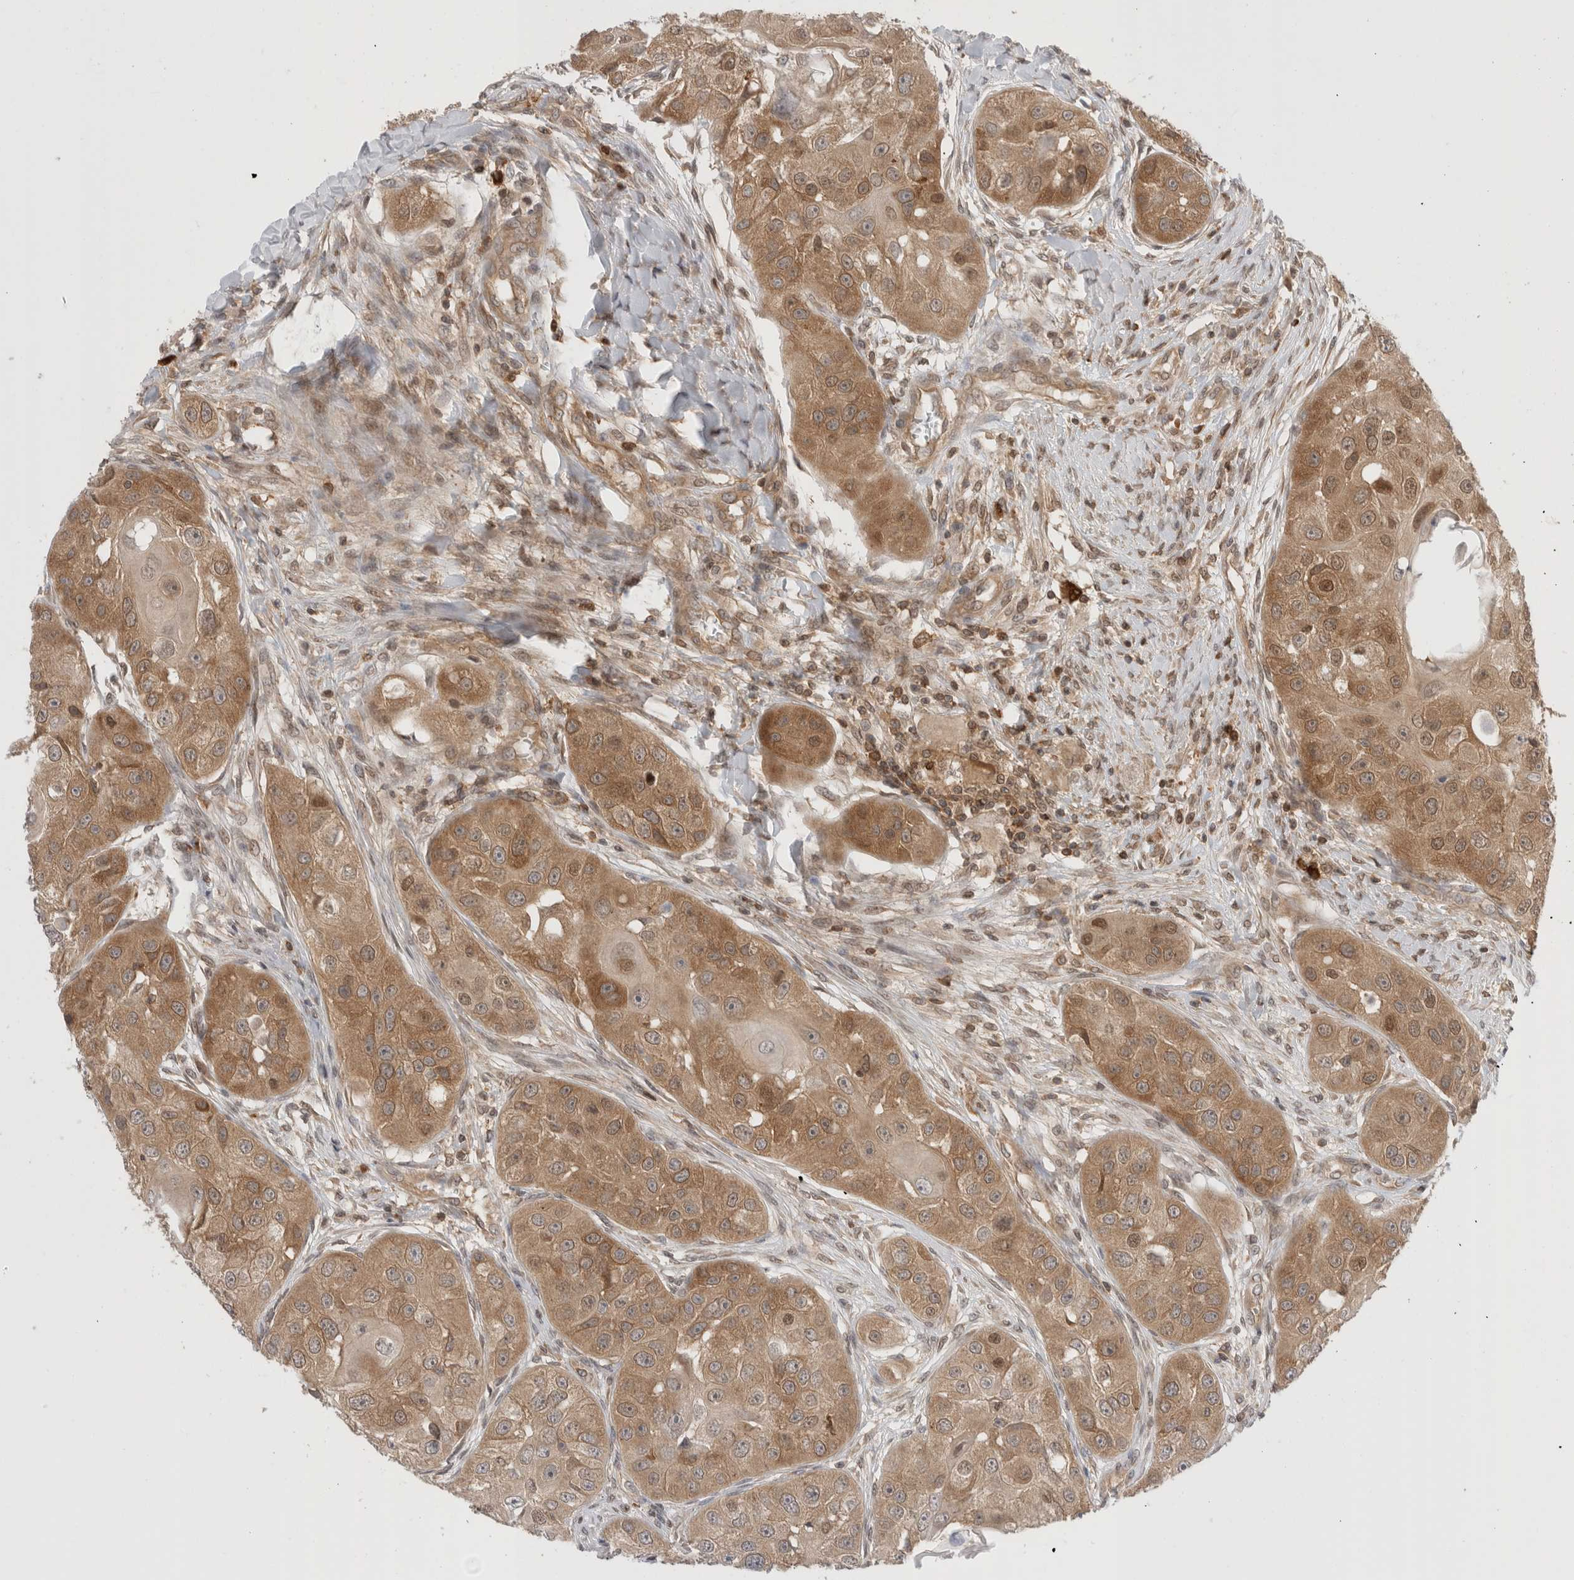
{"staining": {"intensity": "moderate", "quantity": "25%-75%", "location": "cytoplasmic/membranous"}, "tissue": "head and neck cancer", "cell_type": "Tumor cells", "image_type": "cancer", "snomed": [{"axis": "morphology", "description": "Normal tissue, NOS"}, {"axis": "morphology", "description": "Squamous cell carcinoma, NOS"}, {"axis": "topography", "description": "Skeletal muscle"}, {"axis": "topography", "description": "Head-Neck"}], "caption": "A brown stain shows moderate cytoplasmic/membranous positivity of a protein in human squamous cell carcinoma (head and neck) tumor cells.", "gene": "NFKB1", "patient": {"sex": "male", "age": 51}}